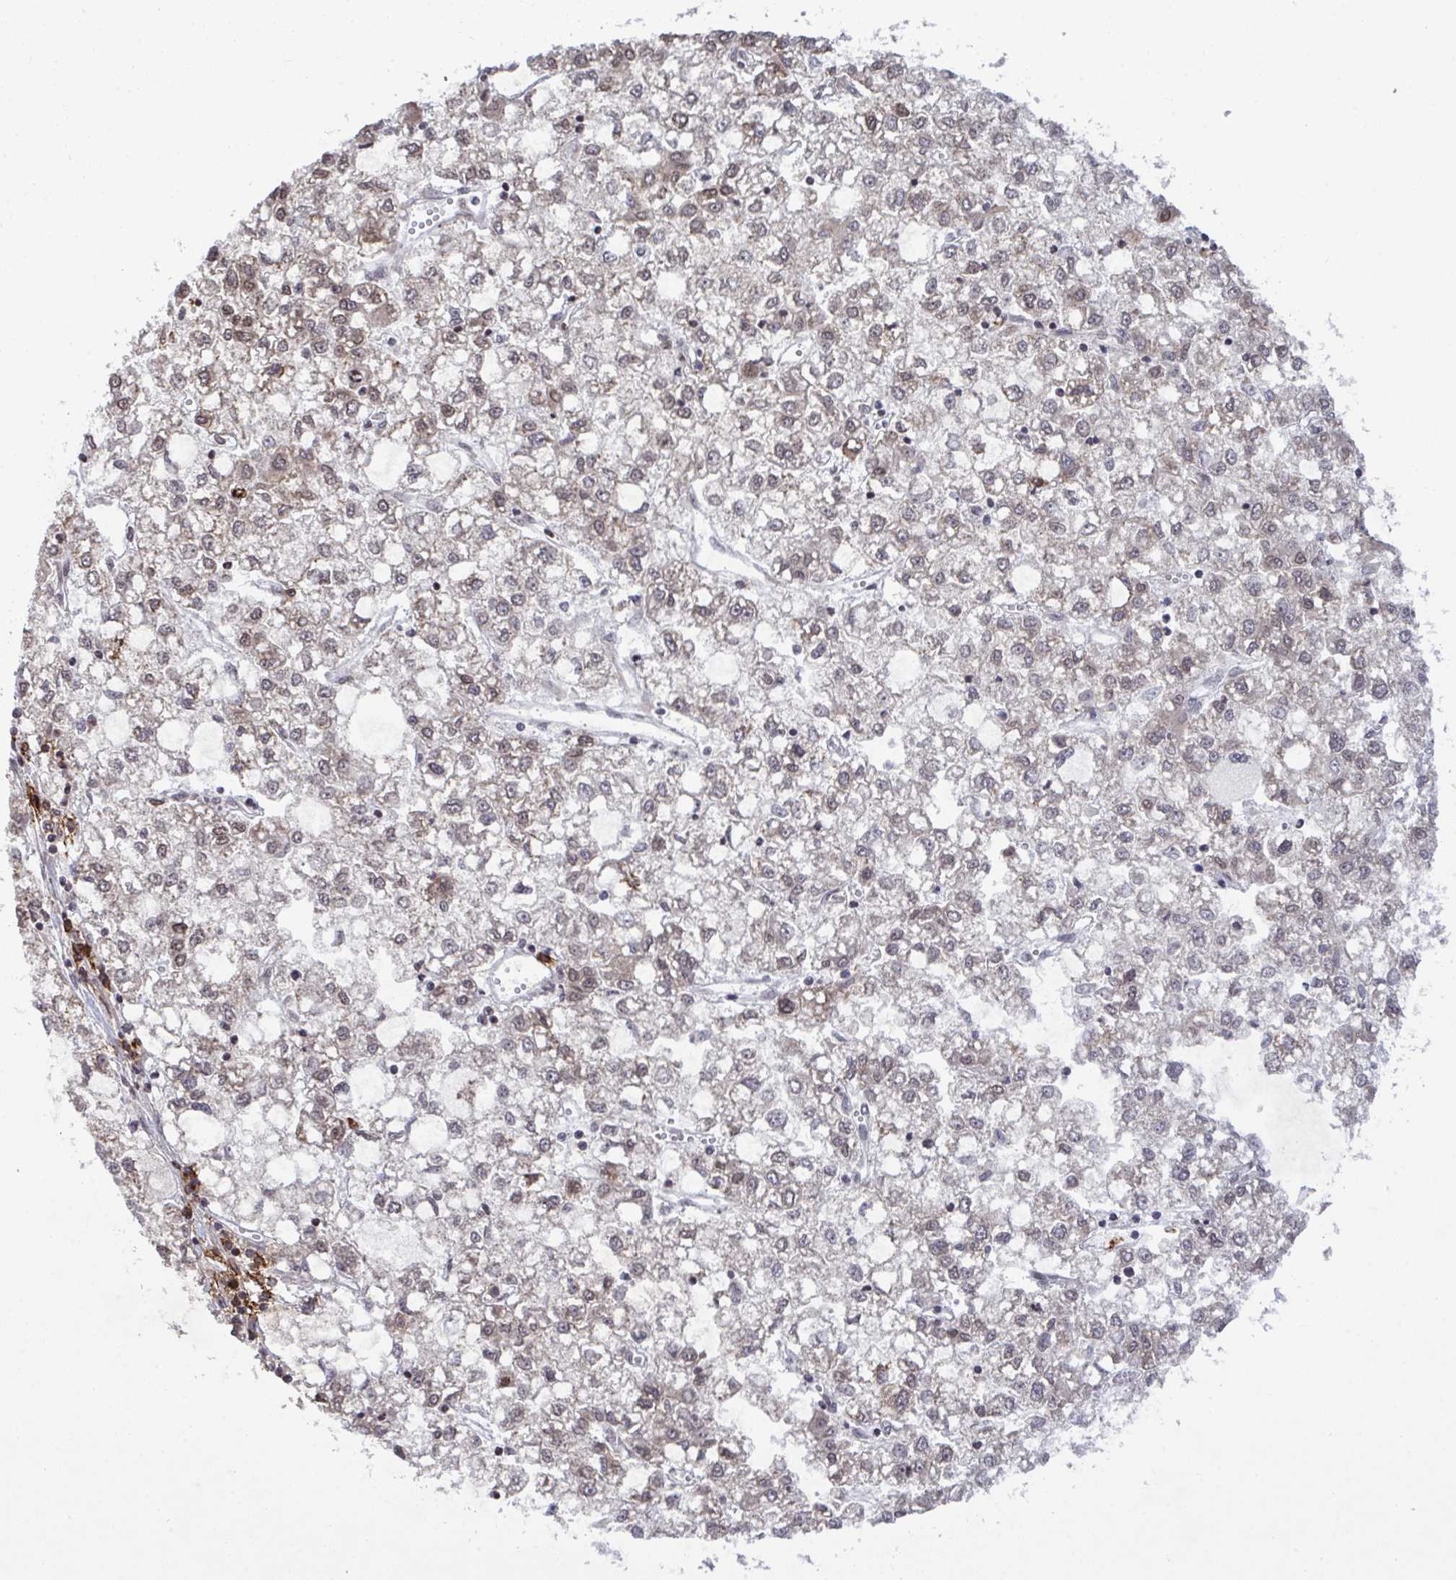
{"staining": {"intensity": "weak", "quantity": "<25%", "location": "cytoplasmic/membranous"}, "tissue": "liver cancer", "cell_type": "Tumor cells", "image_type": "cancer", "snomed": [{"axis": "morphology", "description": "Carcinoma, Hepatocellular, NOS"}, {"axis": "topography", "description": "Liver"}], "caption": "Histopathology image shows no protein expression in tumor cells of liver hepatocellular carcinoma tissue.", "gene": "UXT", "patient": {"sex": "male", "age": 40}}